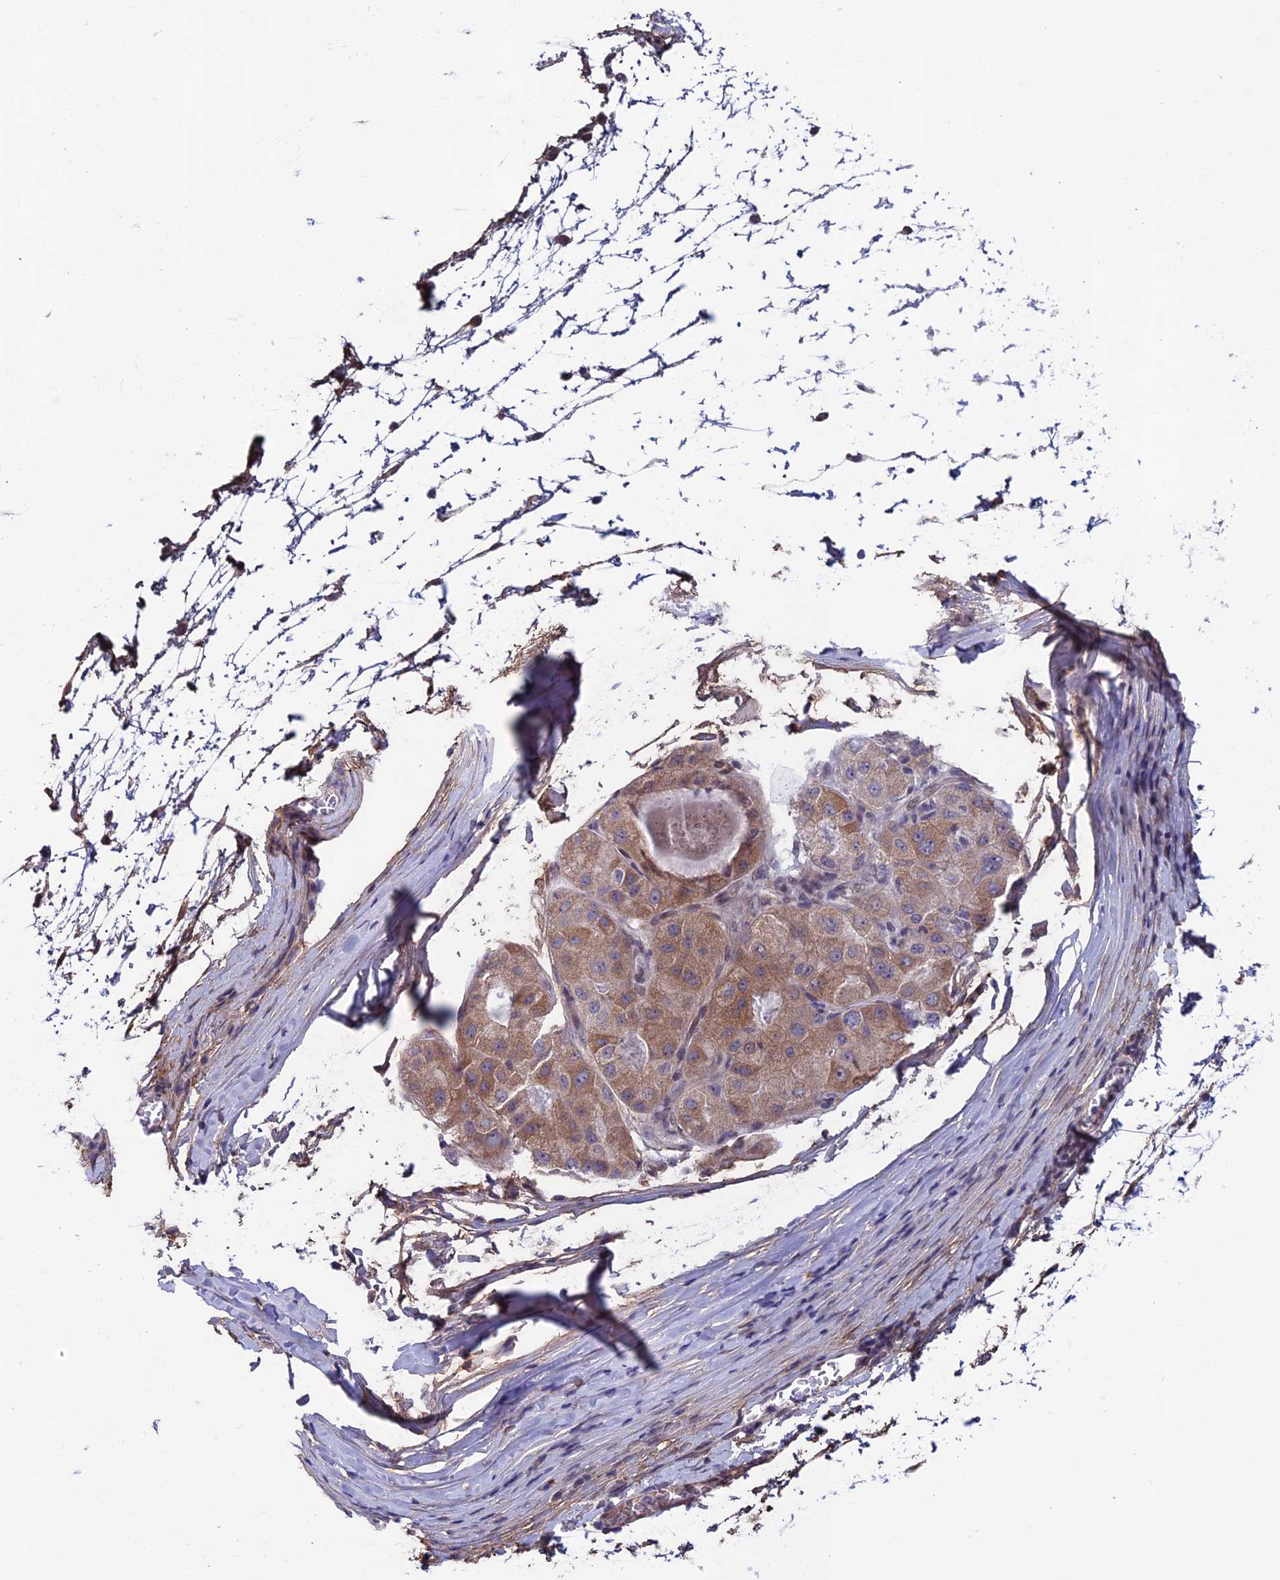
{"staining": {"intensity": "moderate", "quantity": ">75%", "location": "cytoplasmic/membranous"}, "tissue": "liver cancer", "cell_type": "Tumor cells", "image_type": "cancer", "snomed": [{"axis": "morphology", "description": "Carcinoma, Hepatocellular, NOS"}, {"axis": "topography", "description": "Liver"}], "caption": "High-magnification brightfield microscopy of liver hepatocellular carcinoma stained with DAB (3,3'-diaminobenzidine) (brown) and counterstained with hematoxylin (blue). tumor cells exhibit moderate cytoplasmic/membranous staining is present in approximately>75% of cells.", "gene": "FKBPL", "patient": {"sex": "male", "age": 80}}